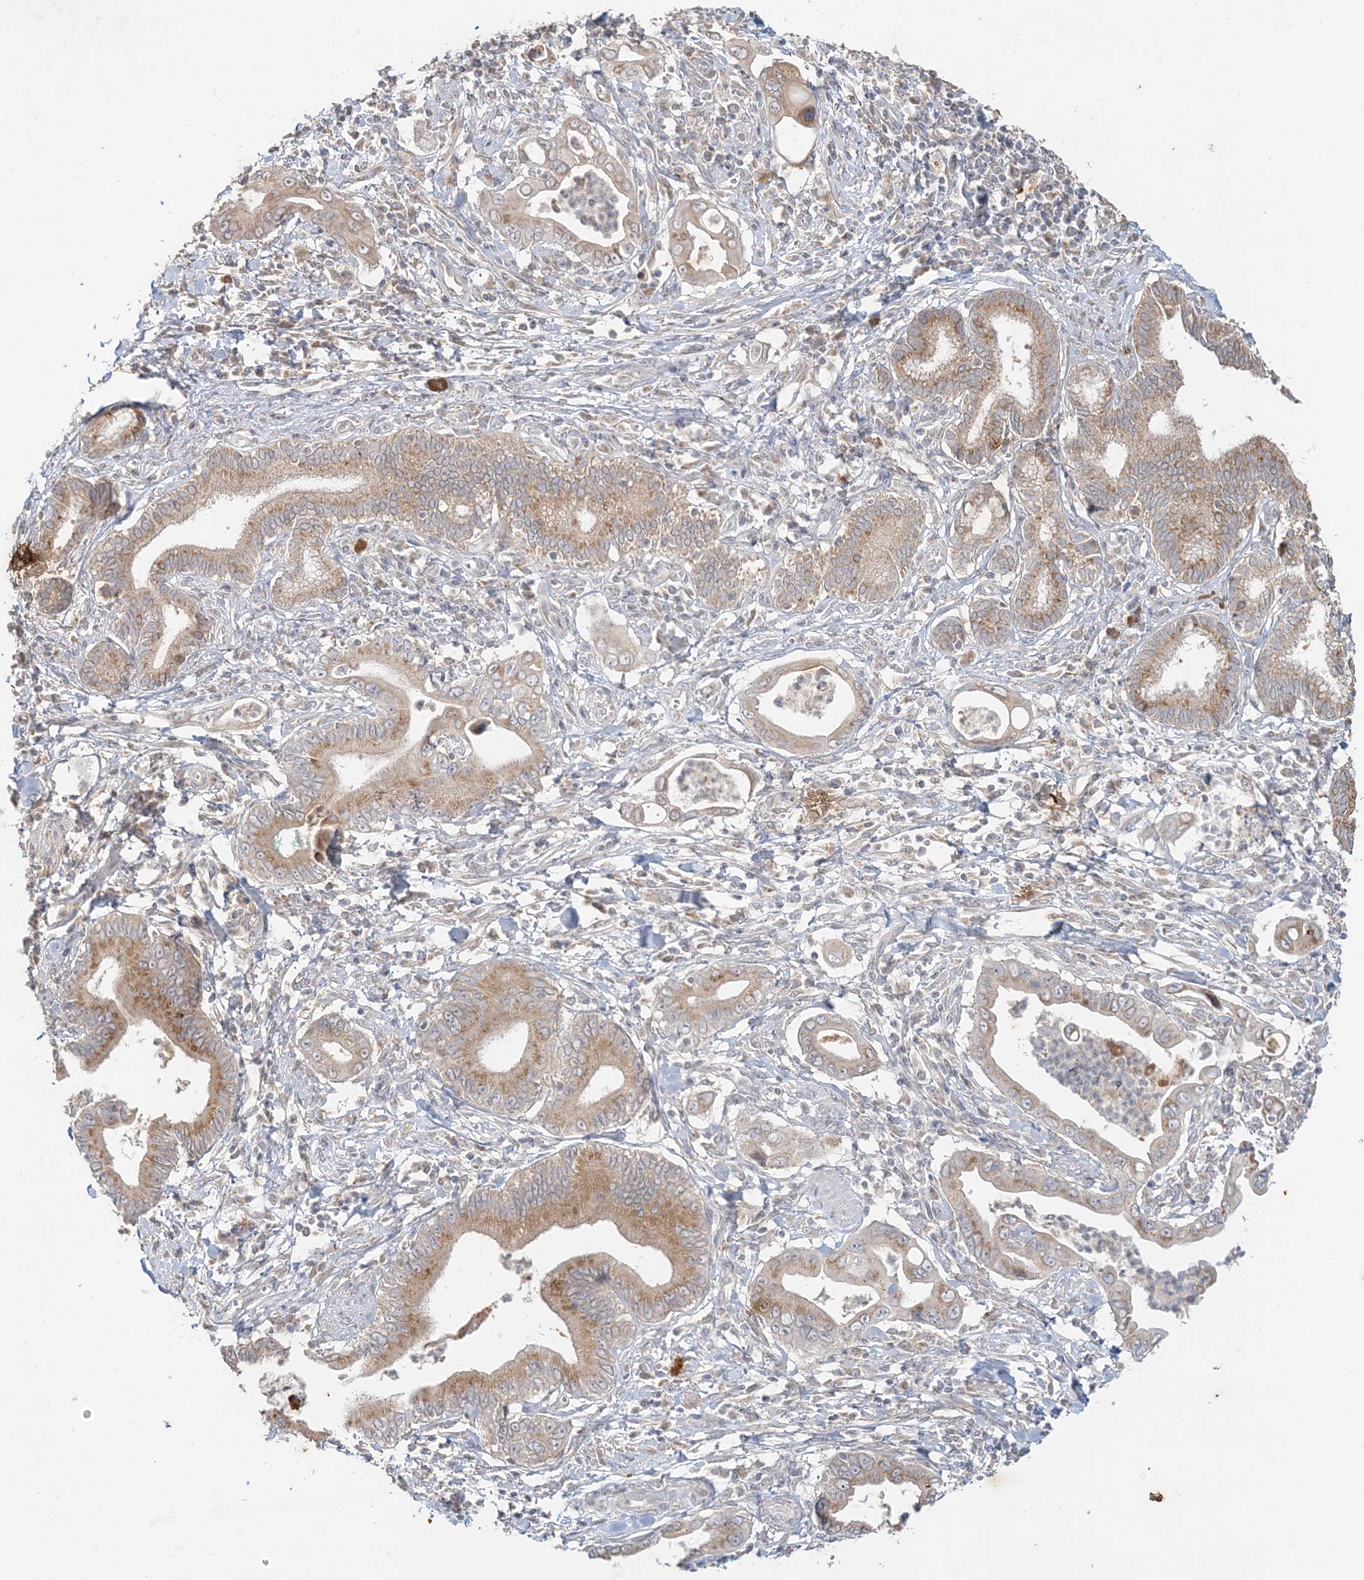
{"staining": {"intensity": "moderate", "quantity": ">75%", "location": "cytoplasmic/membranous"}, "tissue": "pancreatic cancer", "cell_type": "Tumor cells", "image_type": "cancer", "snomed": [{"axis": "morphology", "description": "Adenocarcinoma, NOS"}, {"axis": "topography", "description": "Pancreas"}], "caption": "Immunohistochemistry (IHC) of human pancreatic cancer displays medium levels of moderate cytoplasmic/membranous positivity in approximately >75% of tumor cells.", "gene": "RAB14", "patient": {"sex": "male", "age": 78}}